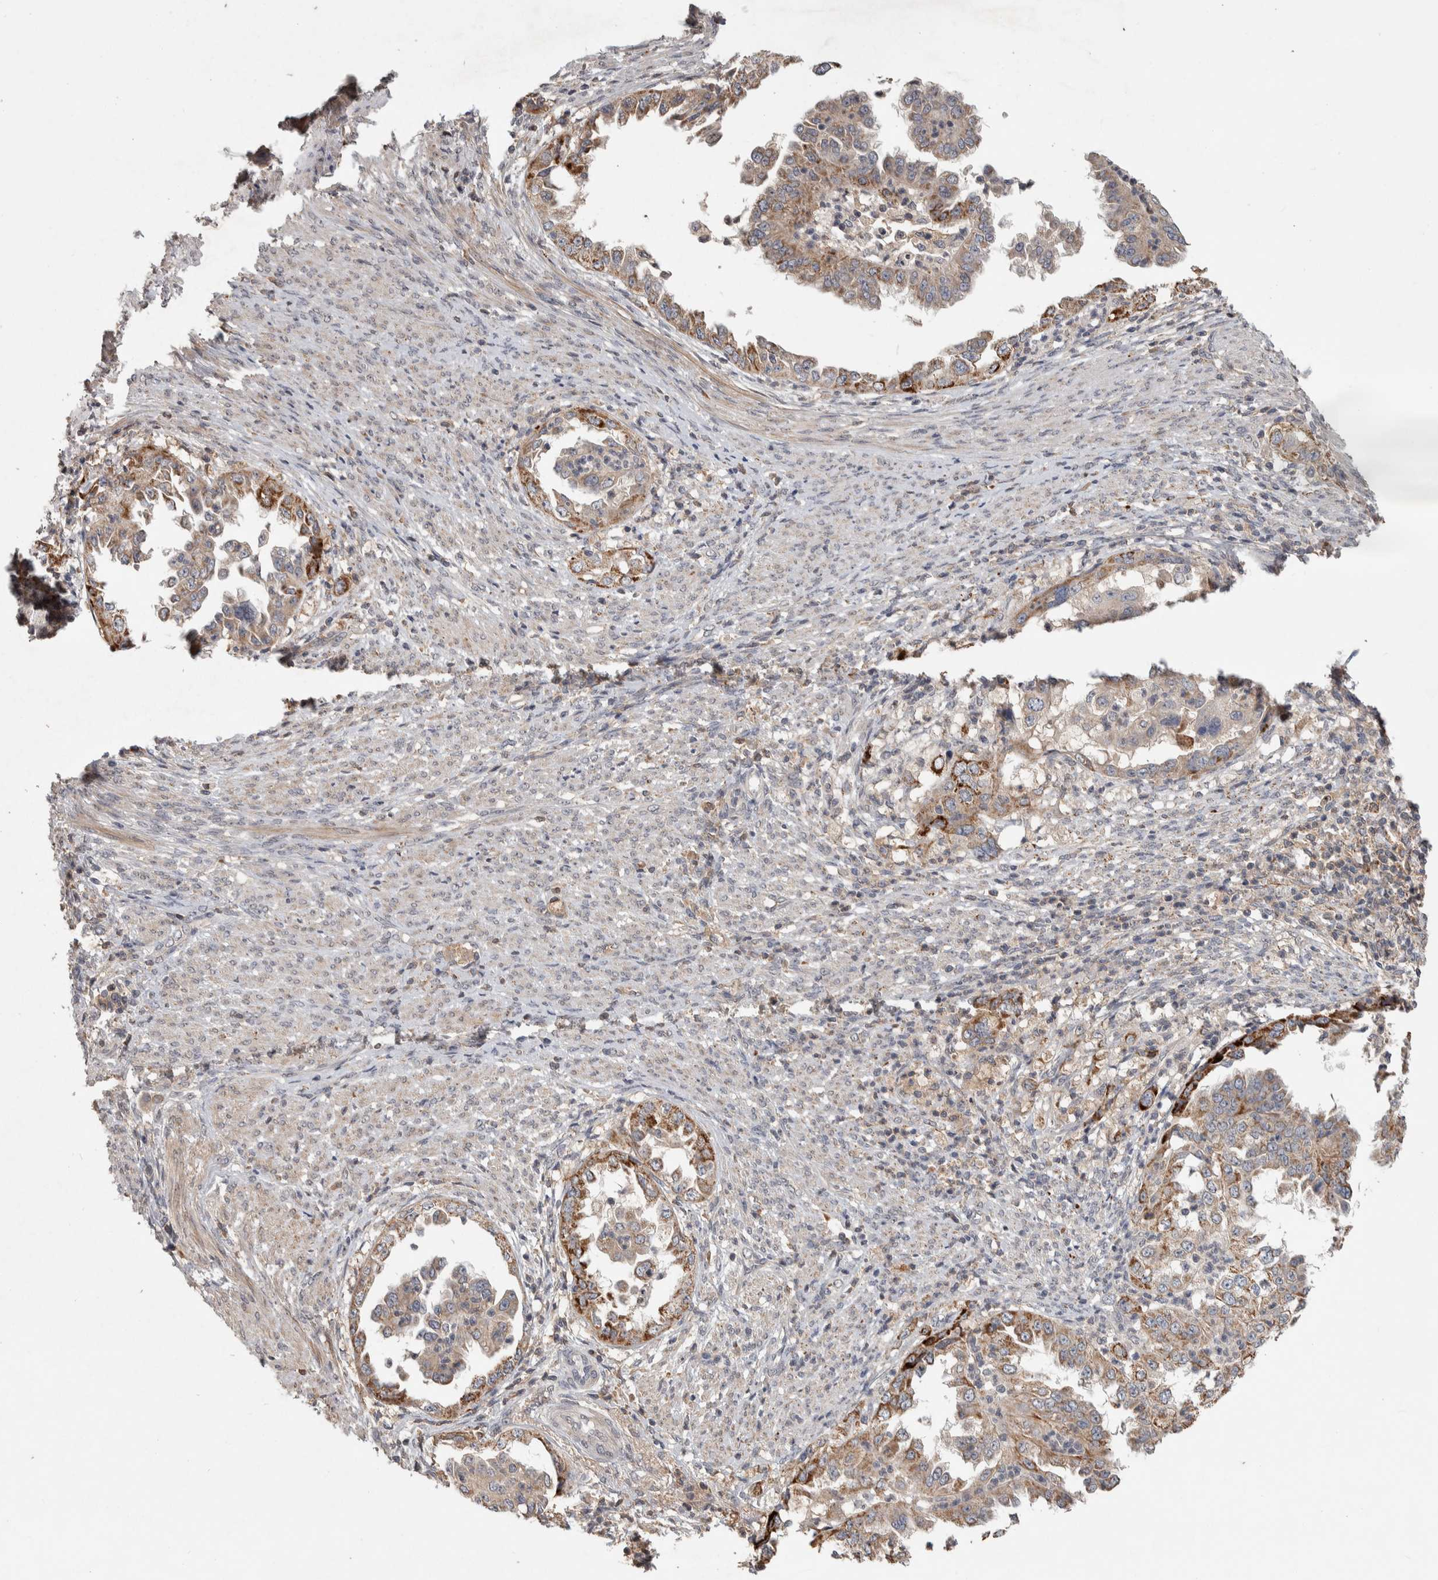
{"staining": {"intensity": "moderate", "quantity": "25%-75%", "location": "cytoplasmic/membranous"}, "tissue": "endometrial cancer", "cell_type": "Tumor cells", "image_type": "cancer", "snomed": [{"axis": "morphology", "description": "Adenocarcinoma, NOS"}, {"axis": "topography", "description": "Endometrium"}], "caption": "Immunohistochemical staining of endometrial cancer reveals medium levels of moderate cytoplasmic/membranous expression in about 25%-75% of tumor cells.", "gene": "CHRM3", "patient": {"sex": "female", "age": 85}}